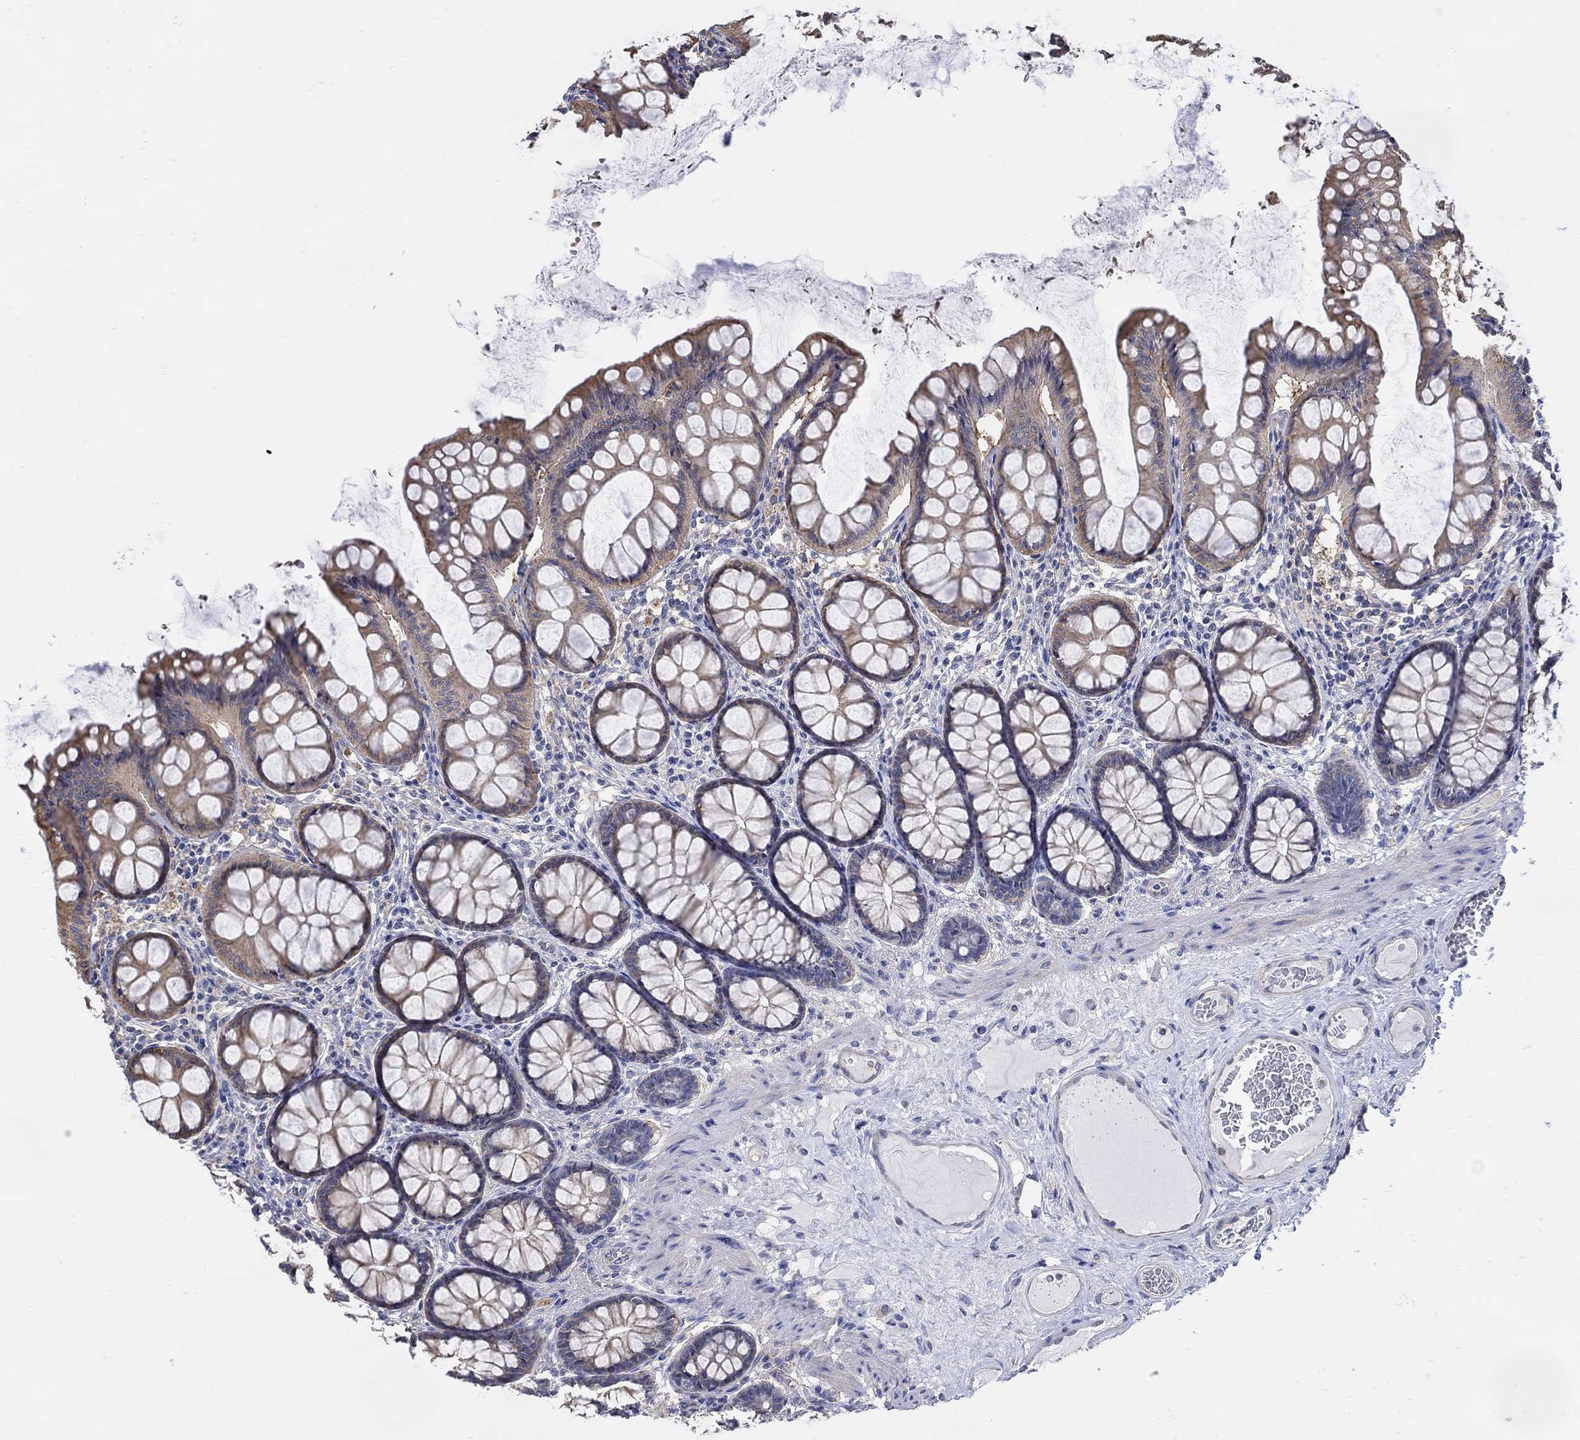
{"staining": {"intensity": "negative", "quantity": "none", "location": "none"}, "tissue": "colon", "cell_type": "Endothelial cells", "image_type": "normal", "snomed": [{"axis": "morphology", "description": "Normal tissue, NOS"}, {"axis": "topography", "description": "Colon"}], "caption": "DAB immunohistochemical staining of benign human colon shows no significant positivity in endothelial cells.", "gene": "TEKT3", "patient": {"sex": "female", "age": 65}}